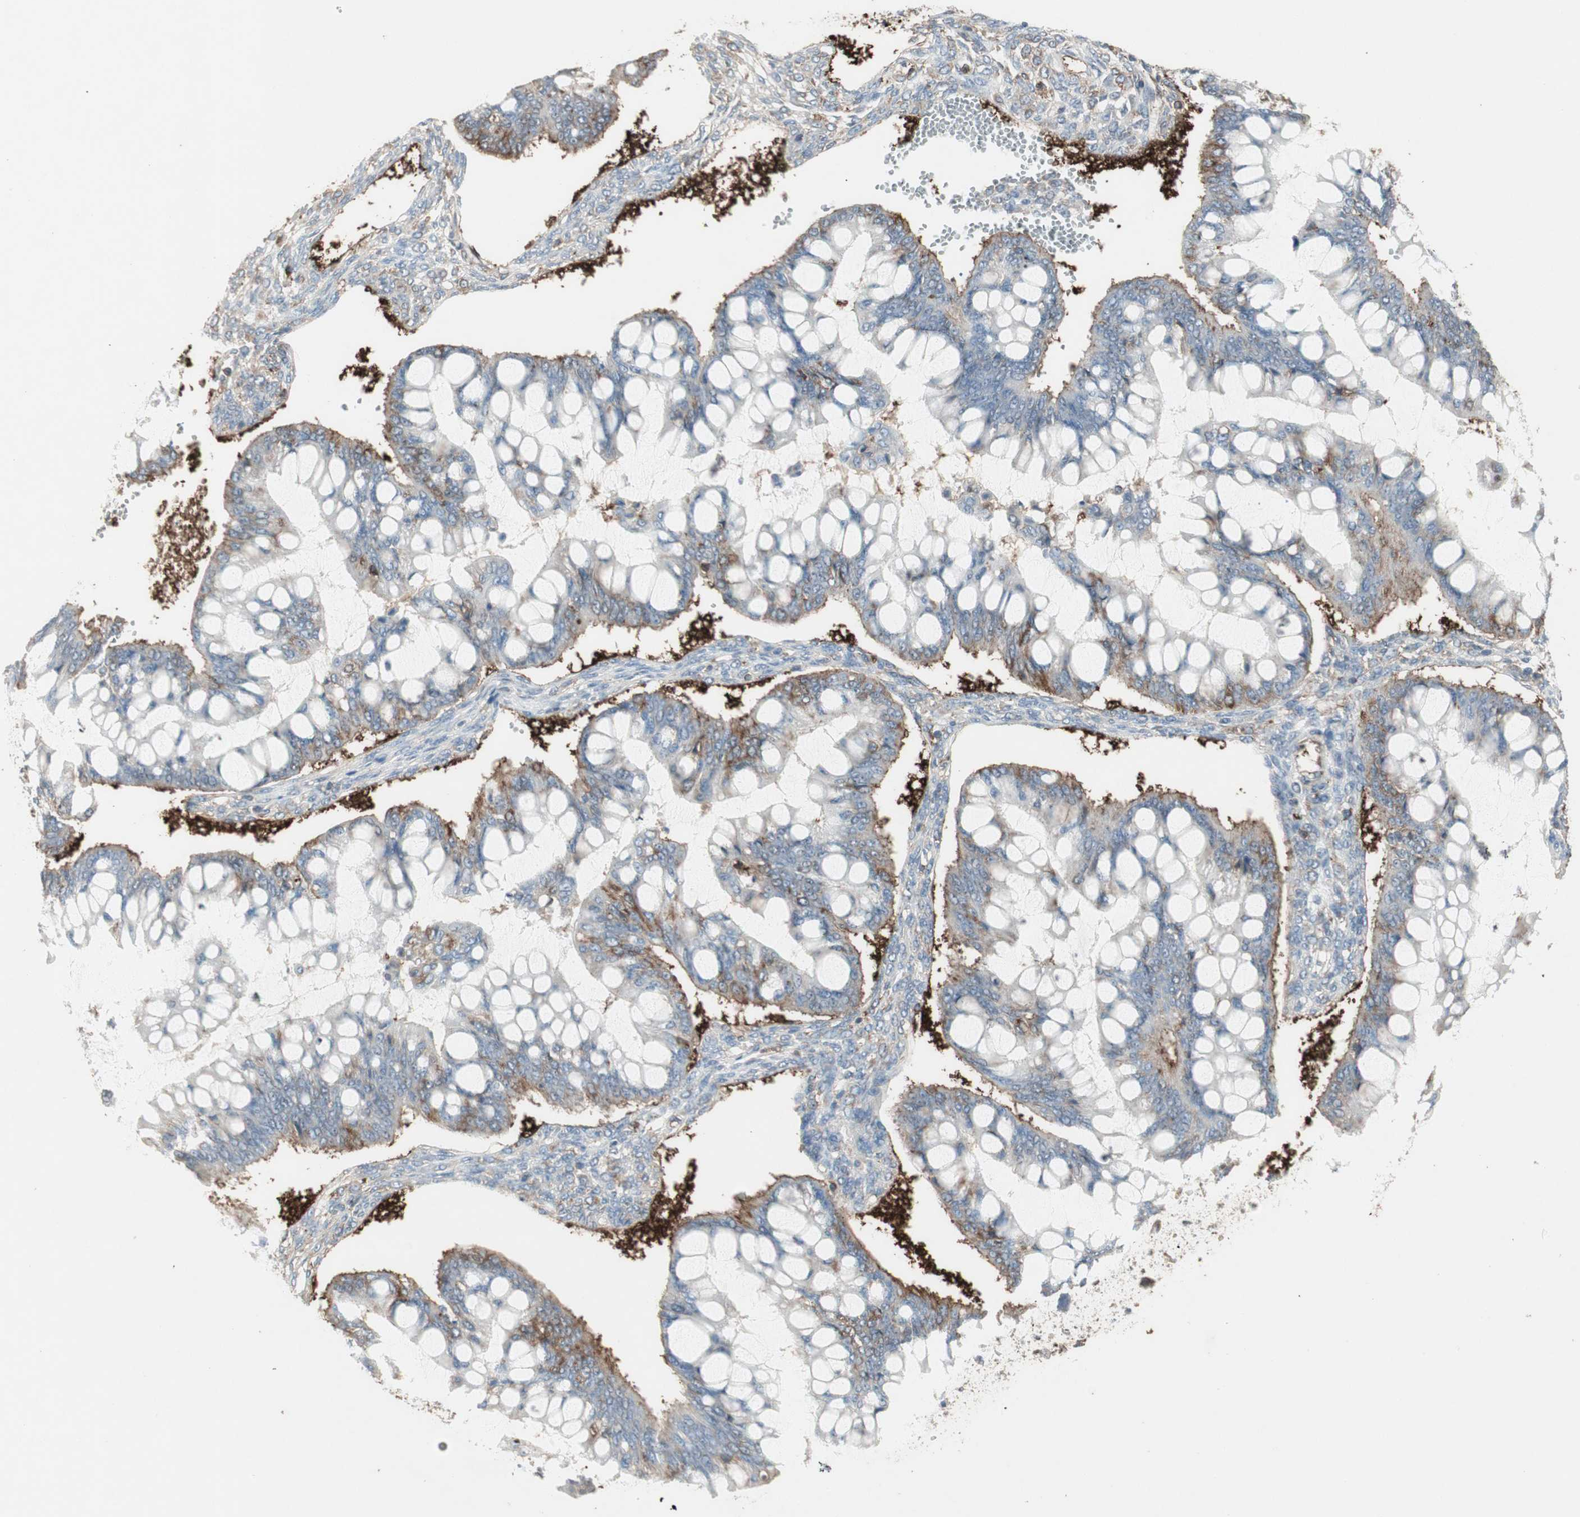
{"staining": {"intensity": "moderate", "quantity": "25%-75%", "location": "cytoplasmic/membranous"}, "tissue": "ovarian cancer", "cell_type": "Tumor cells", "image_type": "cancer", "snomed": [{"axis": "morphology", "description": "Cystadenocarcinoma, mucinous, NOS"}, {"axis": "topography", "description": "Ovary"}], "caption": "Human ovarian cancer (mucinous cystadenocarcinoma) stained with a brown dye reveals moderate cytoplasmic/membranous positive staining in approximately 25%-75% of tumor cells.", "gene": "MMP3", "patient": {"sex": "female", "age": 73}}